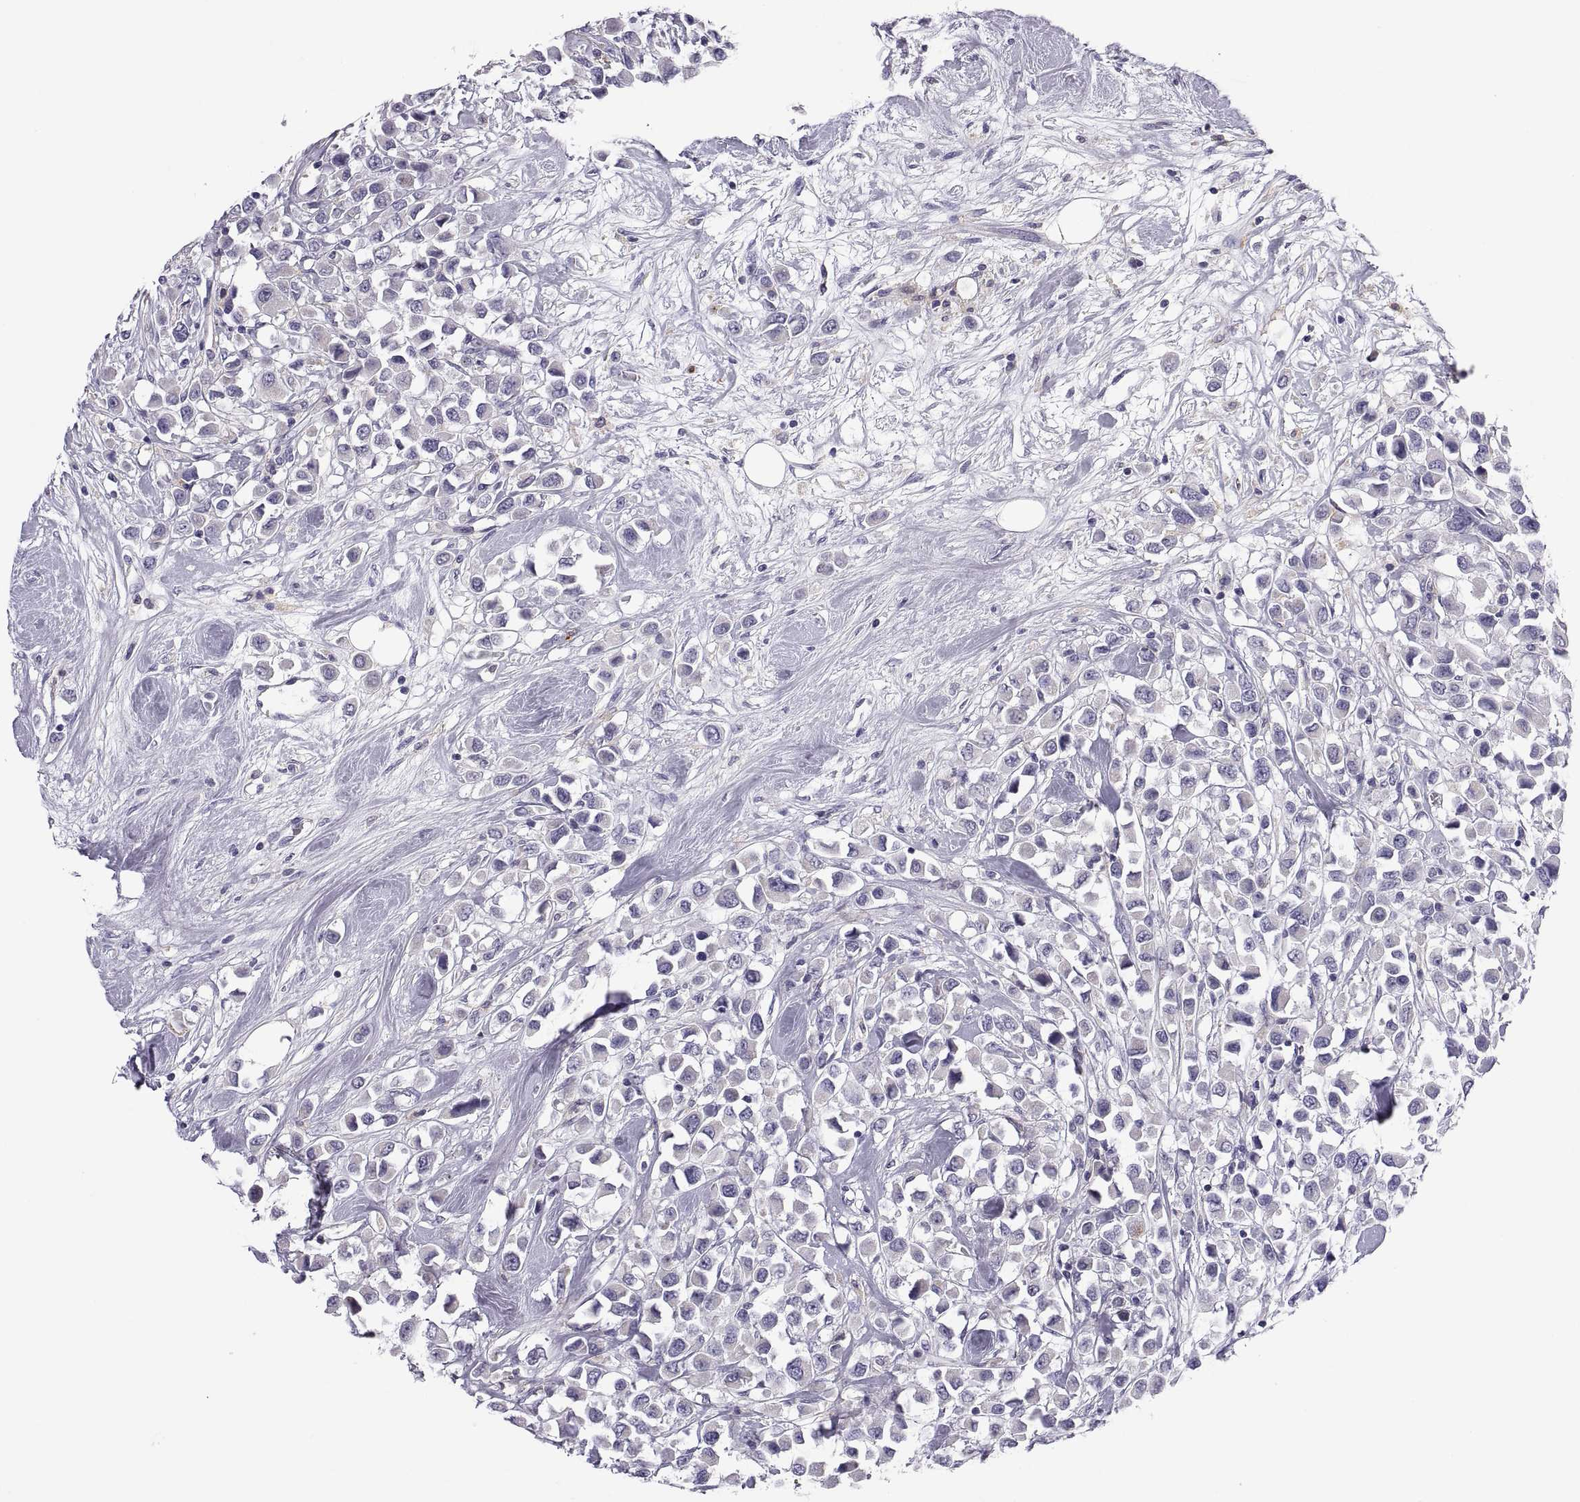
{"staining": {"intensity": "negative", "quantity": "none", "location": "none"}, "tissue": "breast cancer", "cell_type": "Tumor cells", "image_type": "cancer", "snomed": [{"axis": "morphology", "description": "Duct carcinoma"}, {"axis": "topography", "description": "Breast"}], "caption": "A high-resolution histopathology image shows immunohistochemistry (IHC) staining of breast infiltrating ductal carcinoma, which exhibits no significant staining in tumor cells.", "gene": "RGS19", "patient": {"sex": "female", "age": 61}}